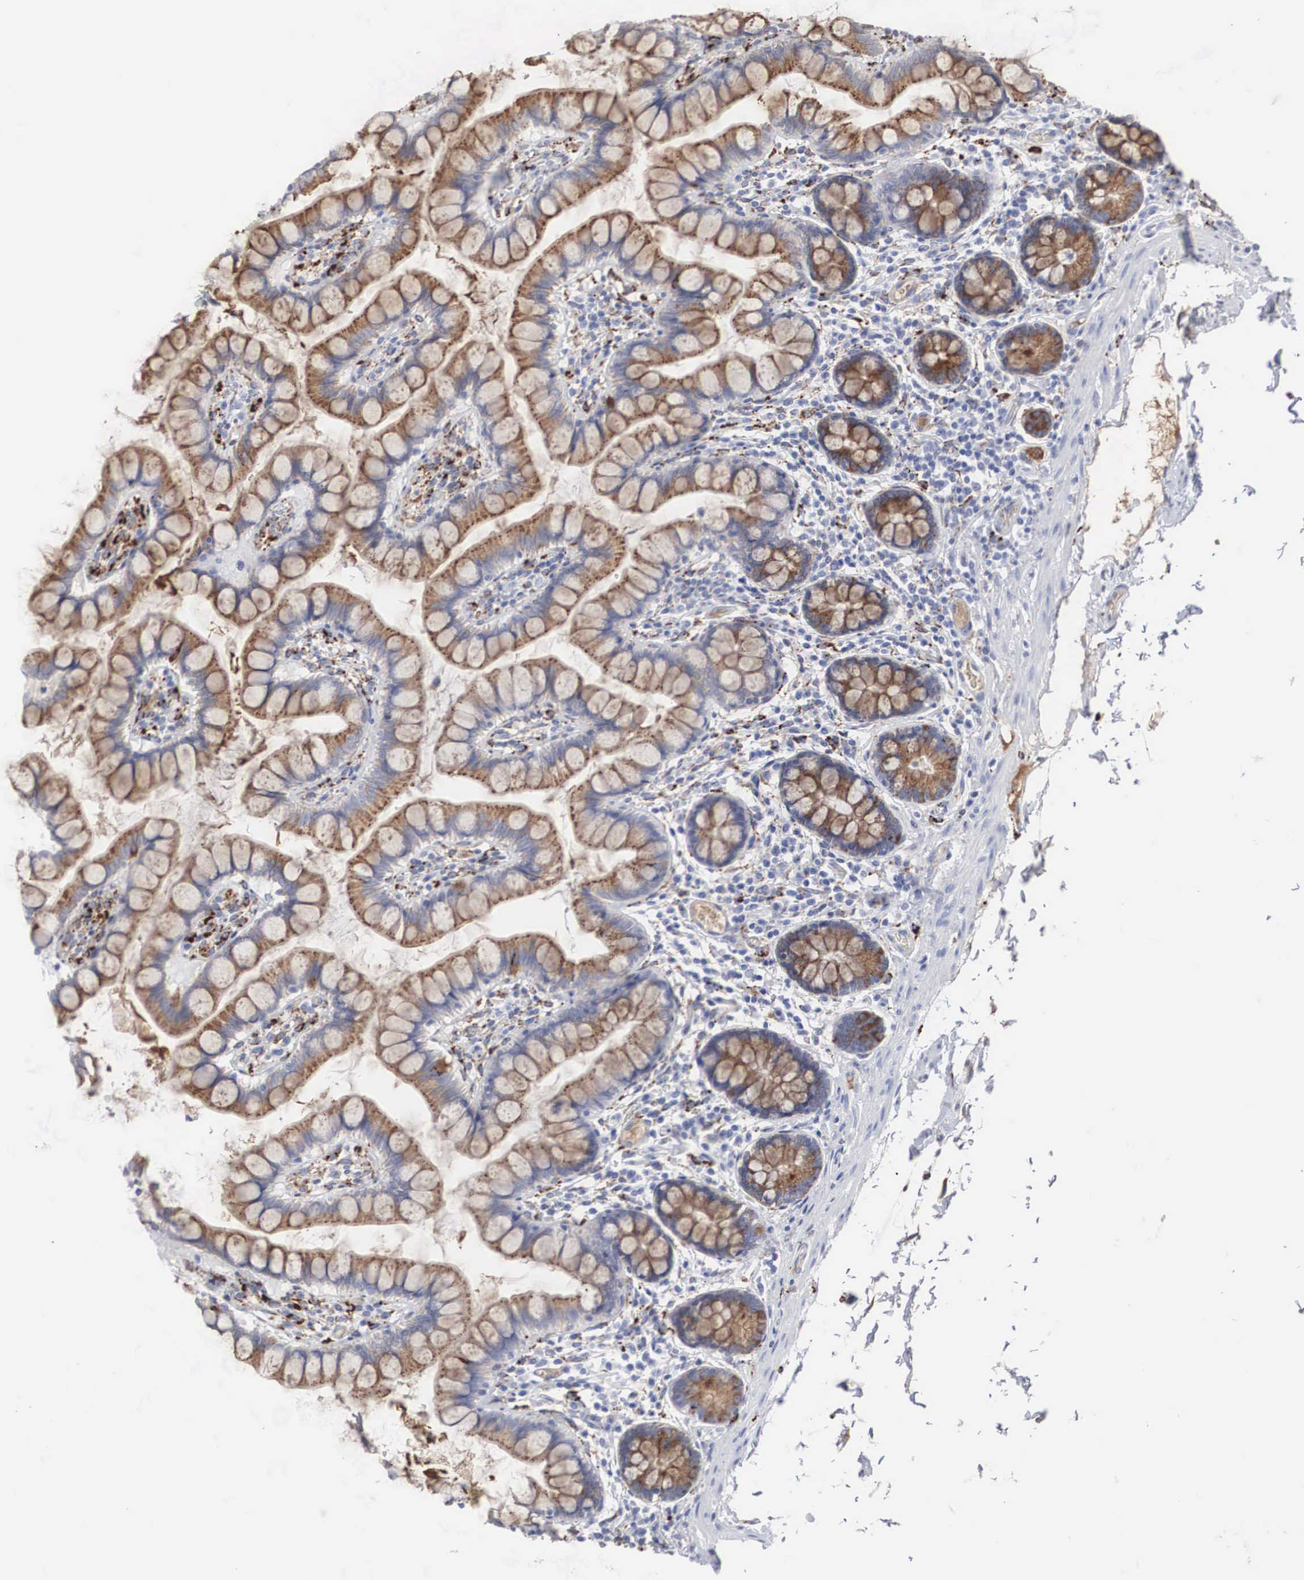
{"staining": {"intensity": "negative", "quantity": "none", "location": "none"}, "tissue": "colon", "cell_type": "Endothelial cells", "image_type": "normal", "snomed": [{"axis": "morphology", "description": "Normal tissue, NOS"}, {"axis": "topography", "description": "Colon"}], "caption": "Immunohistochemical staining of unremarkable colon displays no significant expression in endothelial cells. (Immunohistochemistry (ihc), brightfield microscopy, high magnification).", "gene": "LGALS3BP", "patient": {"sex": "male", "age": 54}}